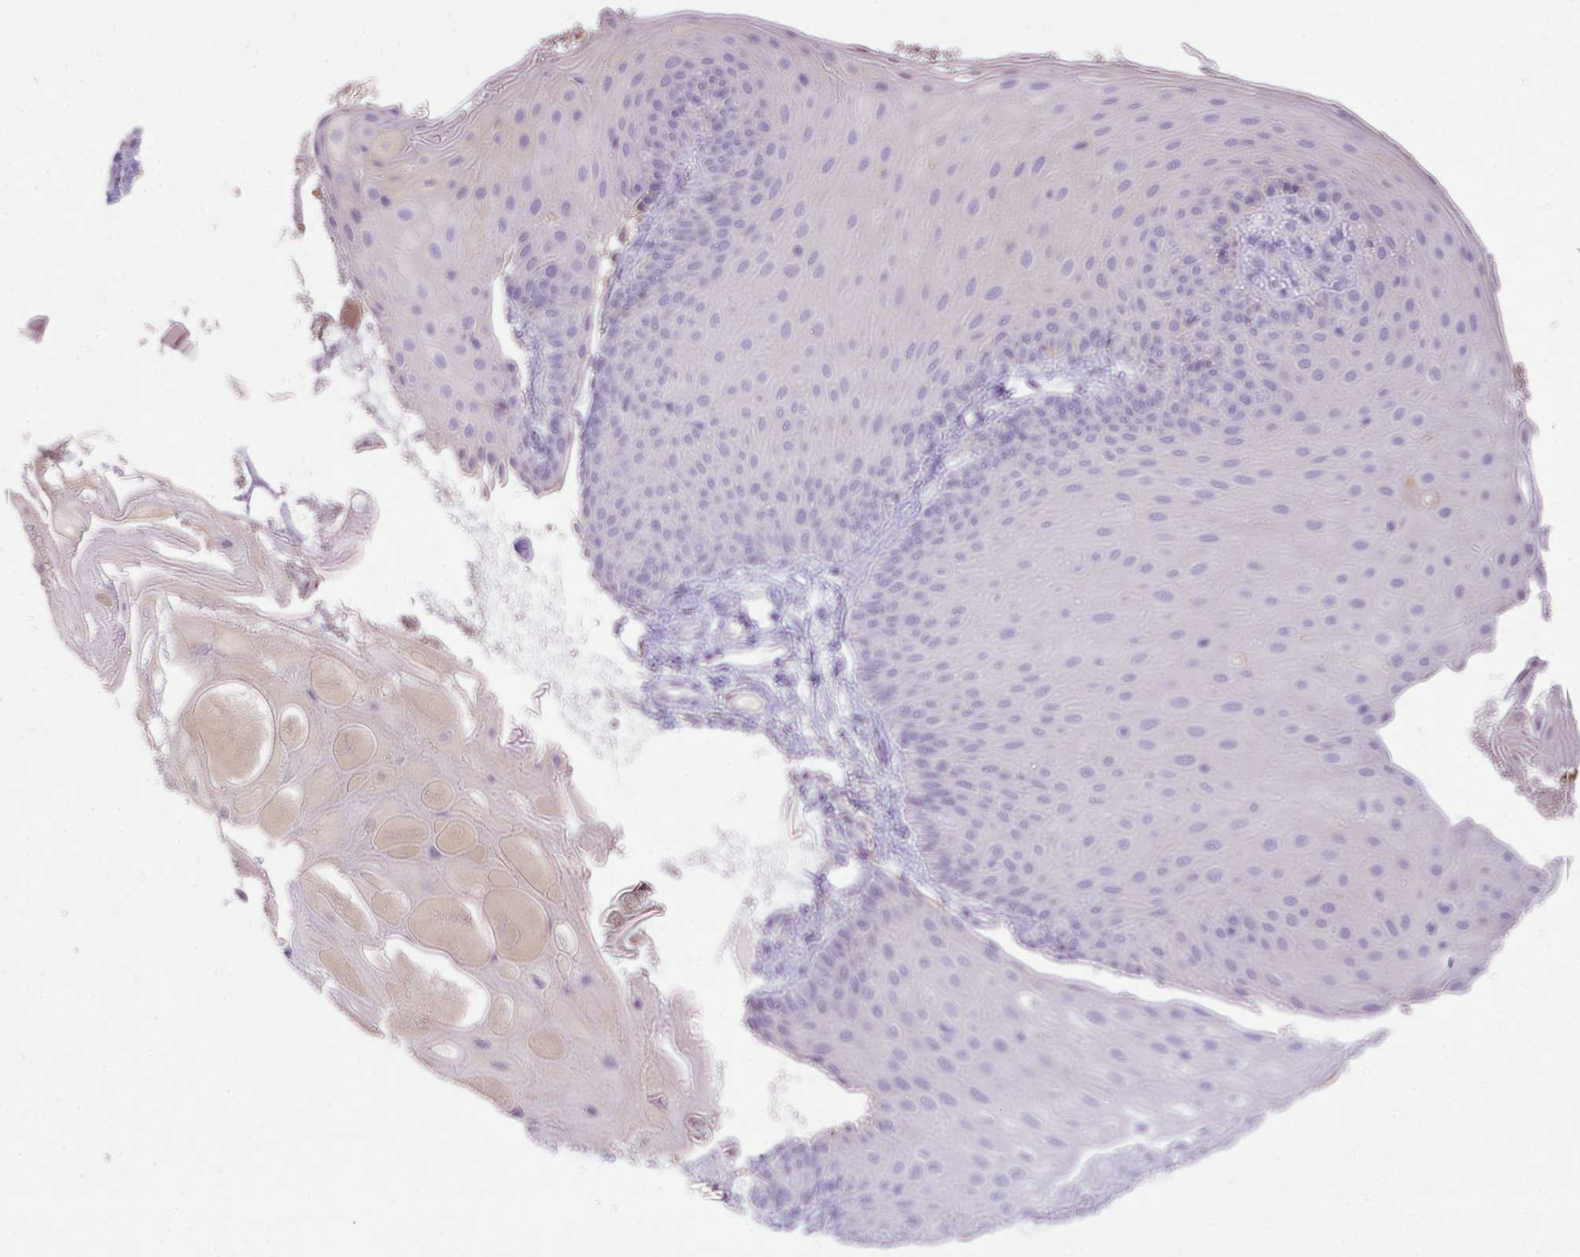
{"staining": {"intensity": "negative", "quantity": "none", "location": "none"}, "tissue": "skin", "cell_type": "Epidermal cells", "image_type": "normal", "snomed": [{"axis": "morphology", "description": "Normal tissue, NOS"}, {"axis": "topography", "description": "Anal"}], "caption": "The IHC photomicrograph has no significant positivity in epidermal cells of skin.", "gene": "OR6C6", "patient": {"sex": "male", "age": 80}}